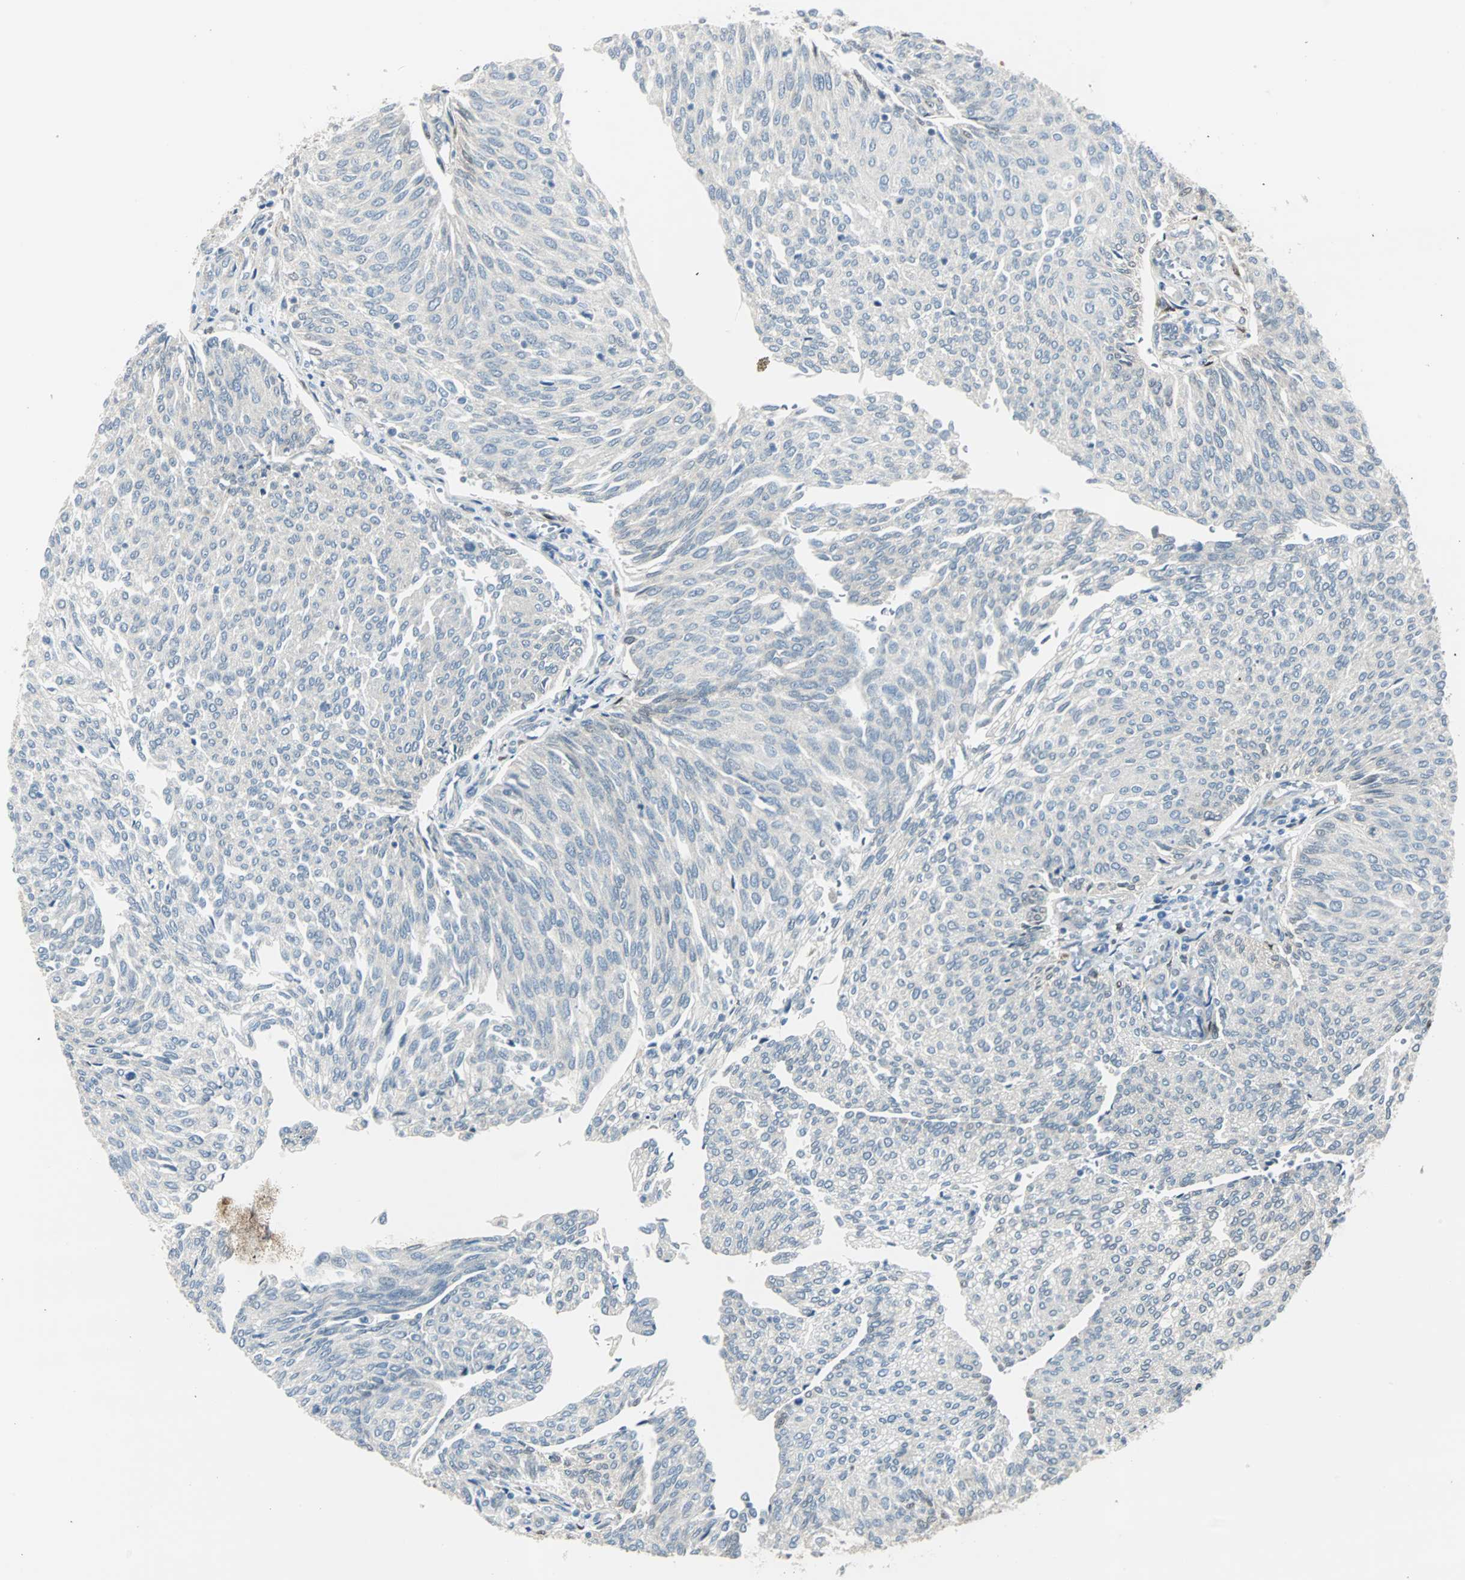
{"staining": {"intensity": "weak", "quantity": "<25%", "location": "cytoplasmic/membranous"}, "tissue": "urothelial cancer", "cell_type": "Tumor cells", "image_type": "cancer", "snomed": [{"axis": "morphology", "description": "Urothelial carcinoma, Low grade"}, {"axis": "topography", "description": "Urinary bladder"}], "caption": "Urothelial cancer stained for a protein using immunohistochemistry (IHC) exhibits no positivity tumor cells.", "gene": "FHL2", "patient": {"sex": "female", "age": 79}}